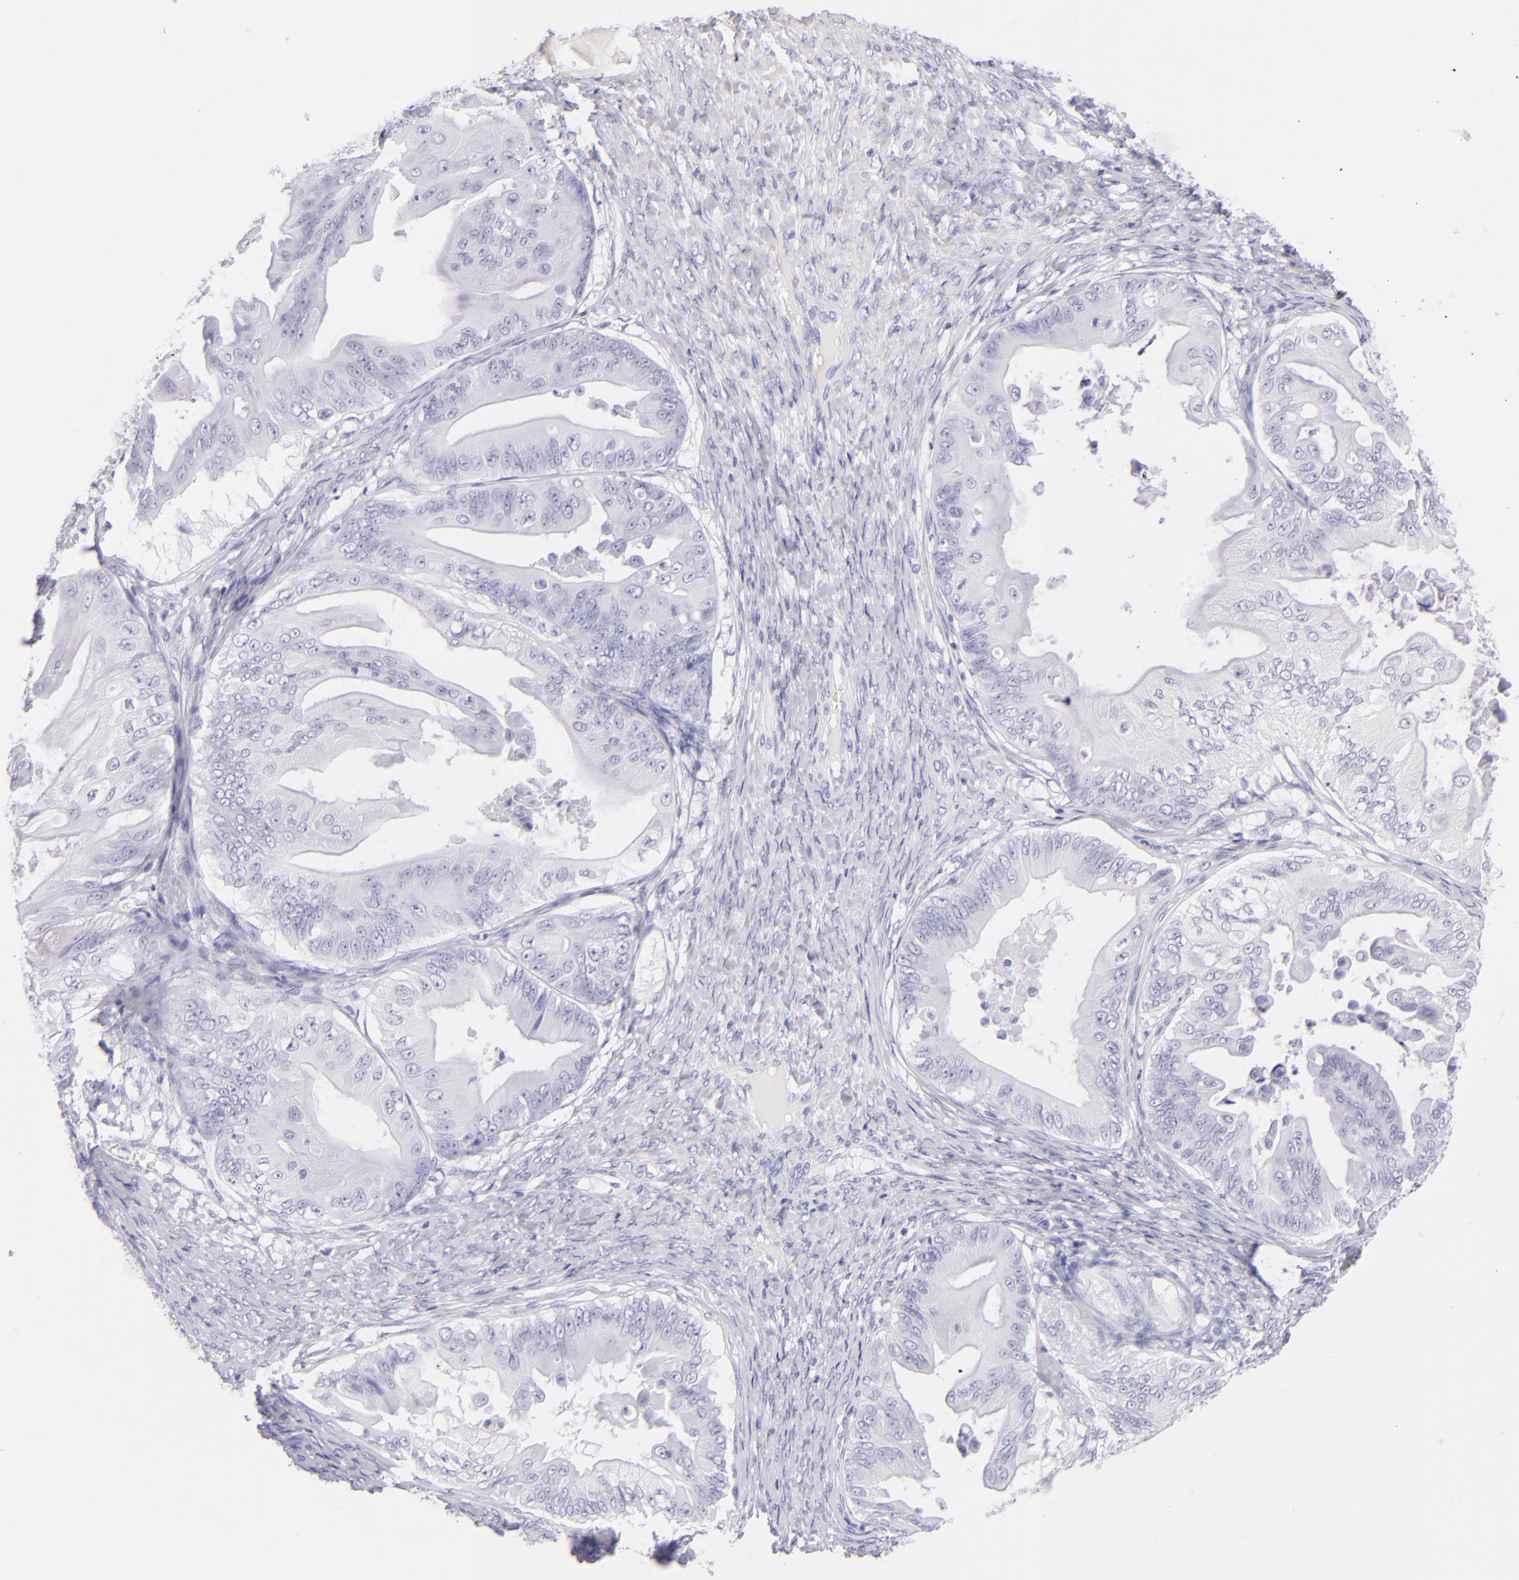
{"staining": {"intensity": "negative", "quantity": "none", "location": "none"}, "tissue": "ovarian cancer", "cell_type": "Tumor cells", "image_type": "cancer", "snomed": [{"axis": "morphology", "description": "Cystadenocarcinoma, mucinous, NOS"}, {"axis": "topography", "description": "Ovary"}], "caption": "Tumor cells are negative for protein expression in human mucinous cystadenocarcinoma (ovarian).", "gene": "SDC1", "patient": {"sex": "female", "age": 37}}